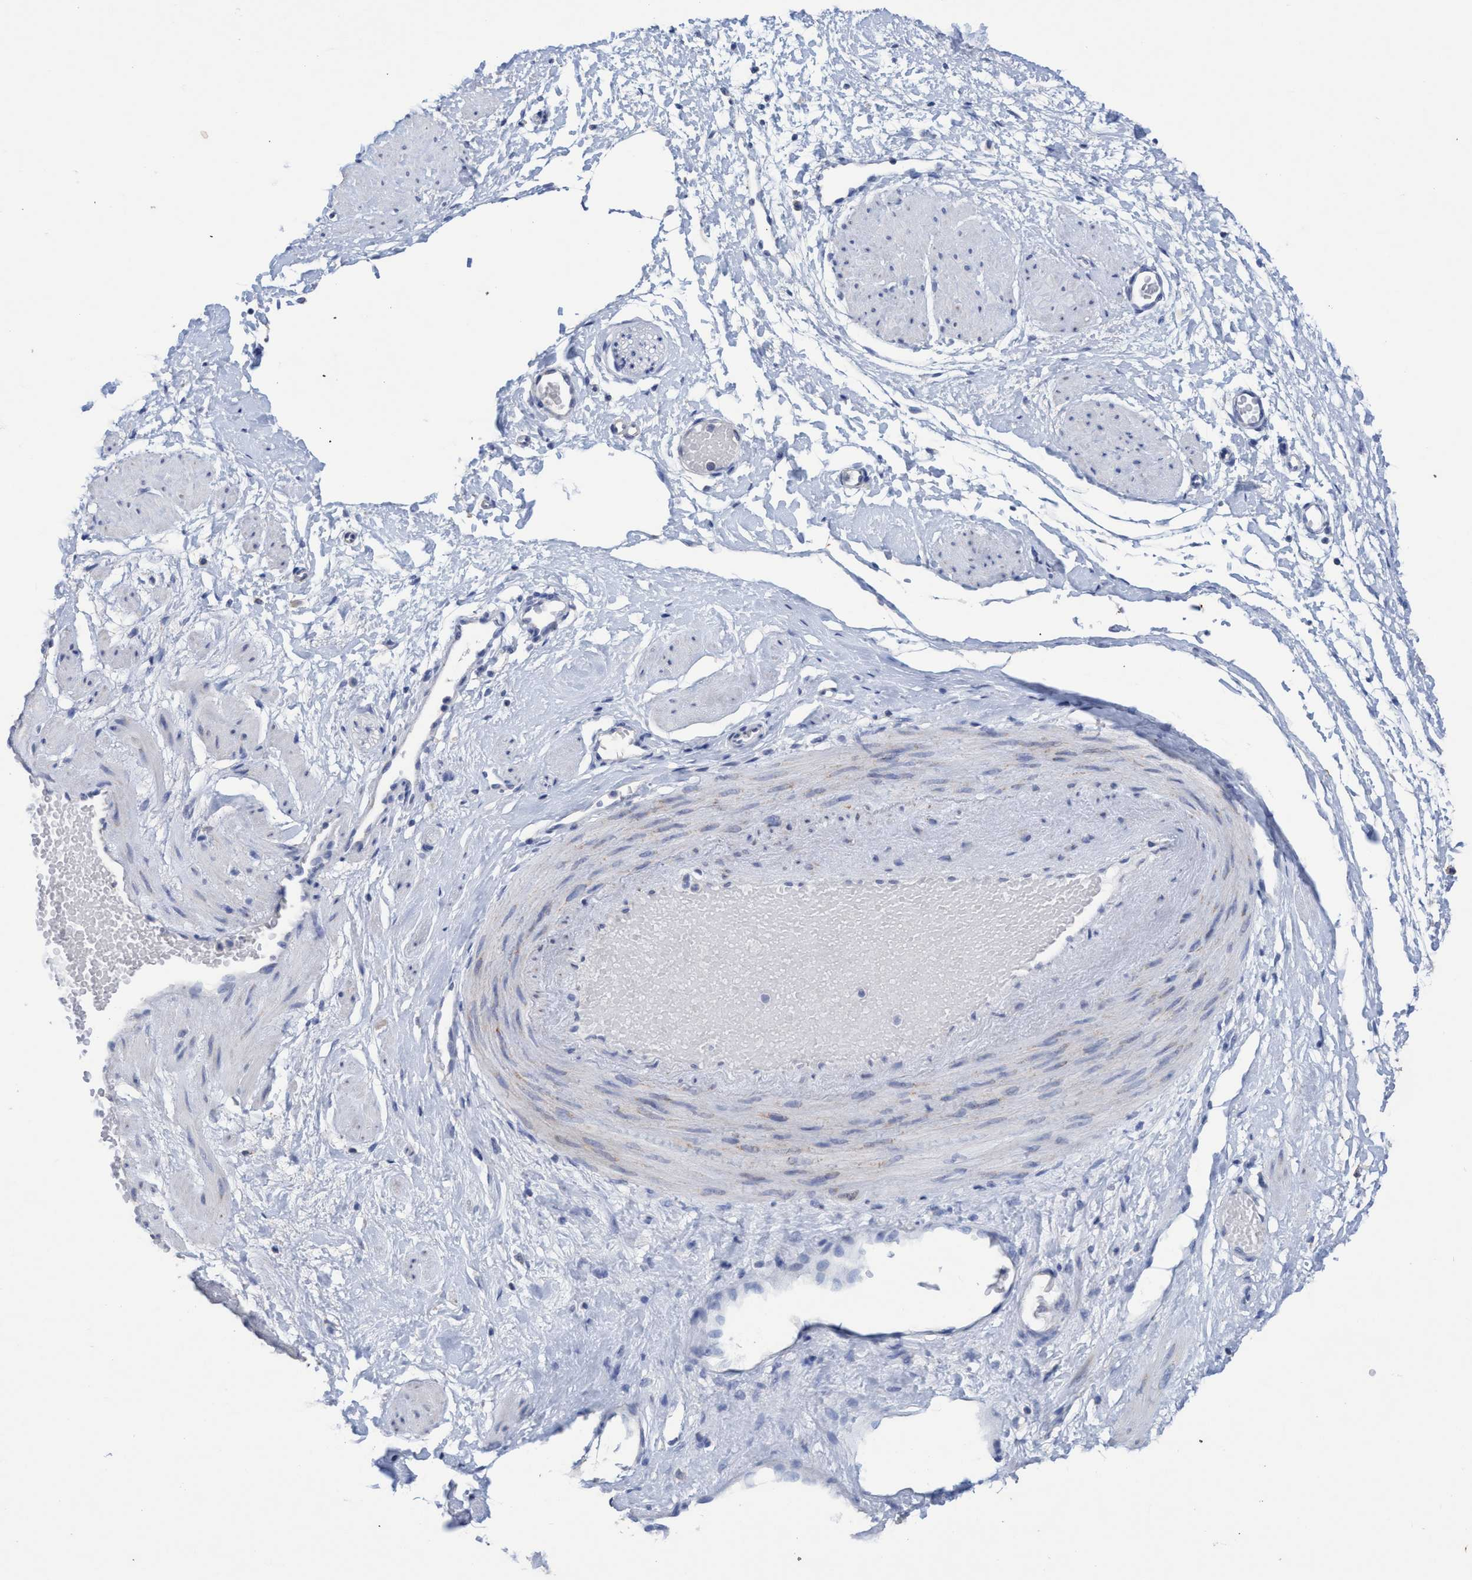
{"staining": {"intensity": "negative", "quantity": "none", "location": "none"}, "tissue": "adipose tissue", "cell_type": "Adipocytes", "image_type": "normal", "snomed": [{"axis": "morphology", "description": "Normal tissue, NOS"}, {"axis": "topography", "description": "Soft tissue"}], "caption": "Immunohistochemistry micrograph of unremarkable adipose tissue stained for a protein (brown), which displays no expression in adipocytes.", "gene": "RSAD1", "patient": {"sex": "male", "age": 72}}